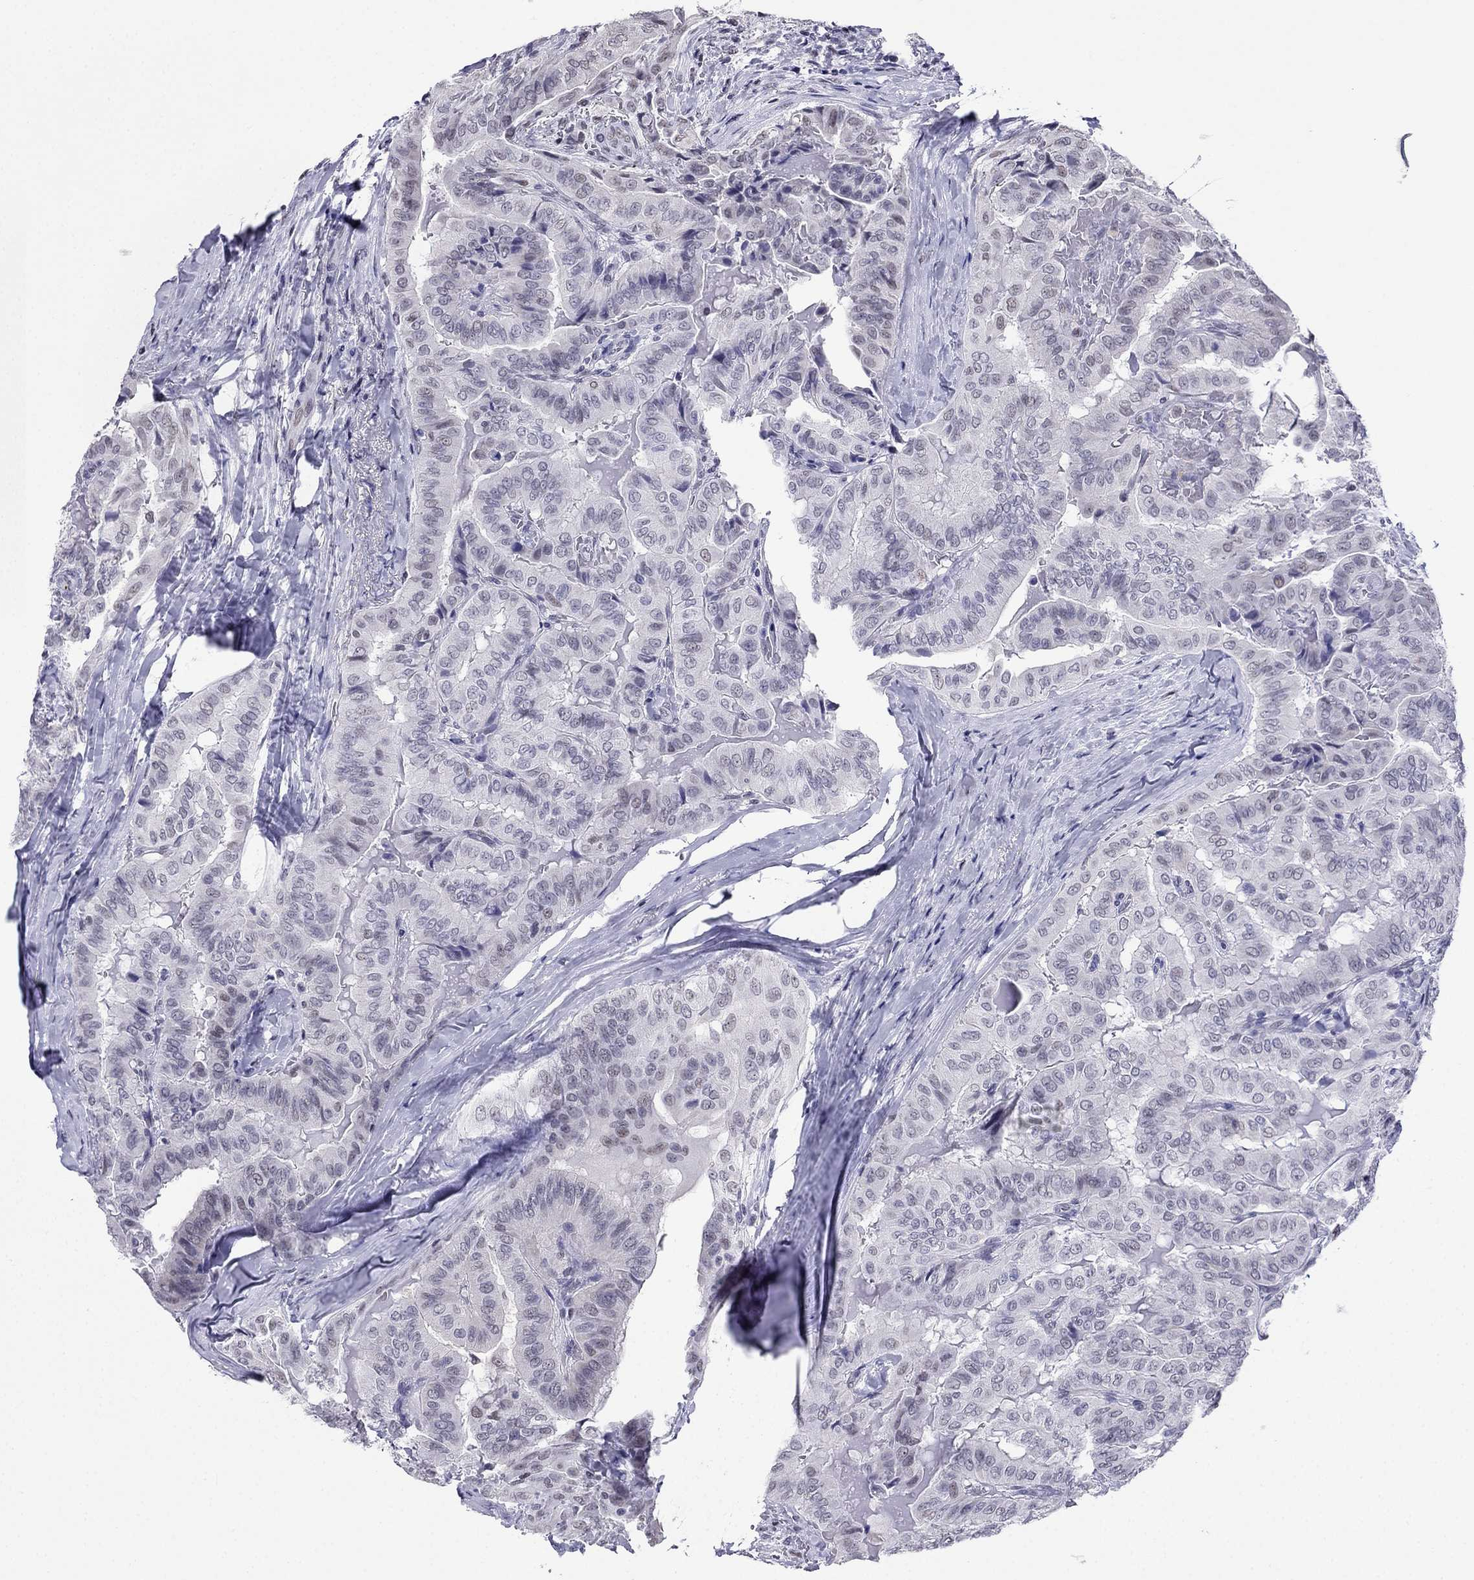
{"staining": {"intensity": "negative", "quantity": "none", "location": "none"}, "tissue": "thyroid cancer", "cell_type": "Tumor cells", "image_type": "cancer", "snomed": [{"axis": "morphology", "description": "Papillary adenocarcinoma, NOS"}, {"axis": "topography", "description": "Thyroid gland"}], "caption": "The image demonstrates no significant positivity in tumor cells of thyroid cancer (papillary adenocarcinoma).", "gene": "PPM1G", "patient": {"sex": "female", "age": 68}}